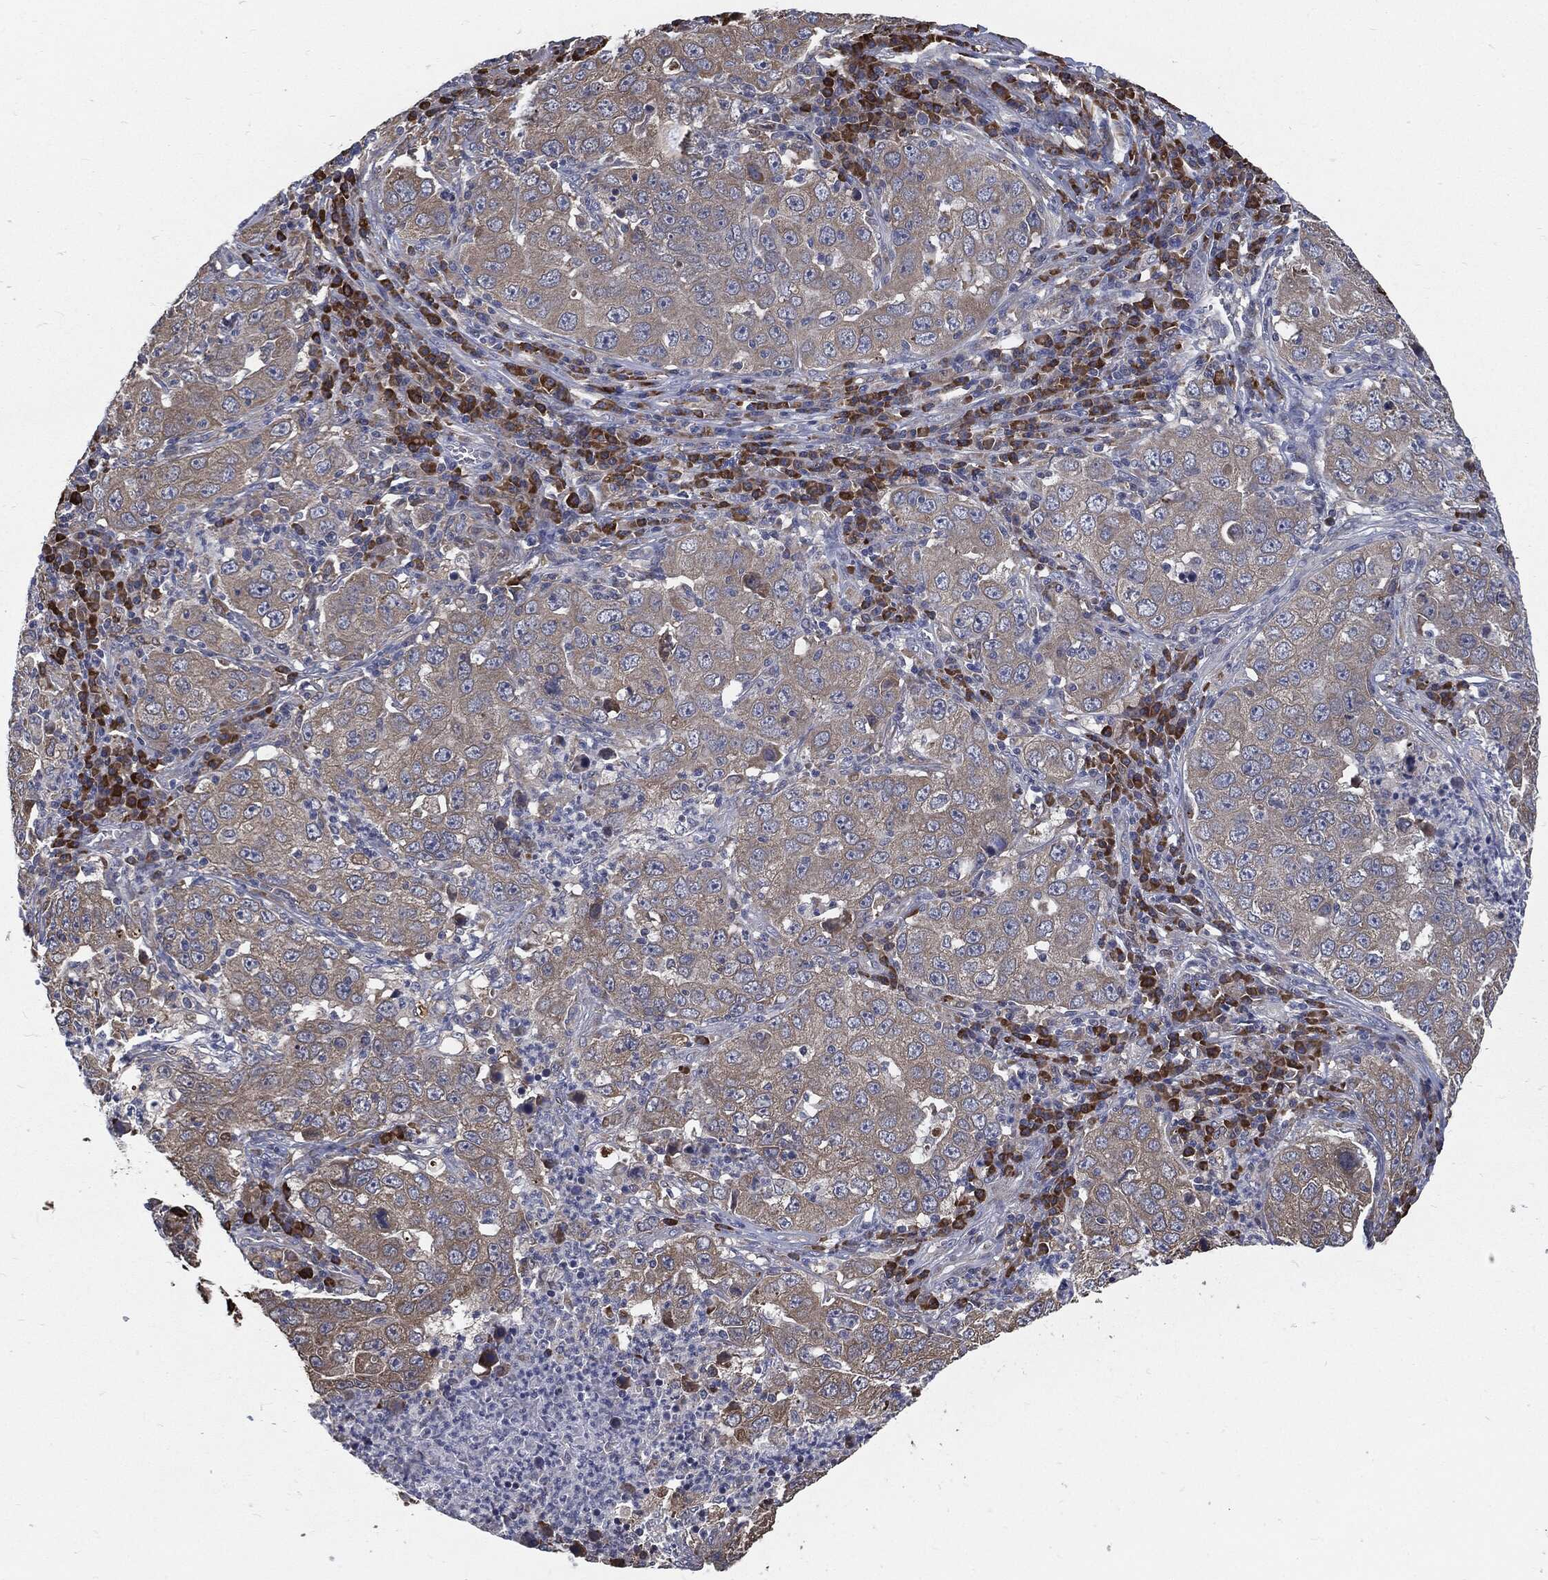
{"staining": {"intensity": "weak", "quantity": "25%-75%", "location": "cytoplasmic/membranous"}, "tissue": "lung cancer", "cell_type": "Tumor cells", "image_type": "cancer", "snomed": [{"axis": "morphology", "description": "Adenocarcinoma, NOS"}, {"axis": "topography", "description": "Lung"}], "caption": "Immunohistochemistry (IHC) (DAB) staining of human adenocarcinoma (lung) shows weak cytoplasmic/membranous protein expression in about 25%-75% of tumor cells.", "gene": "PRDX4", "patient": {"sex": "male", "age": 73}}